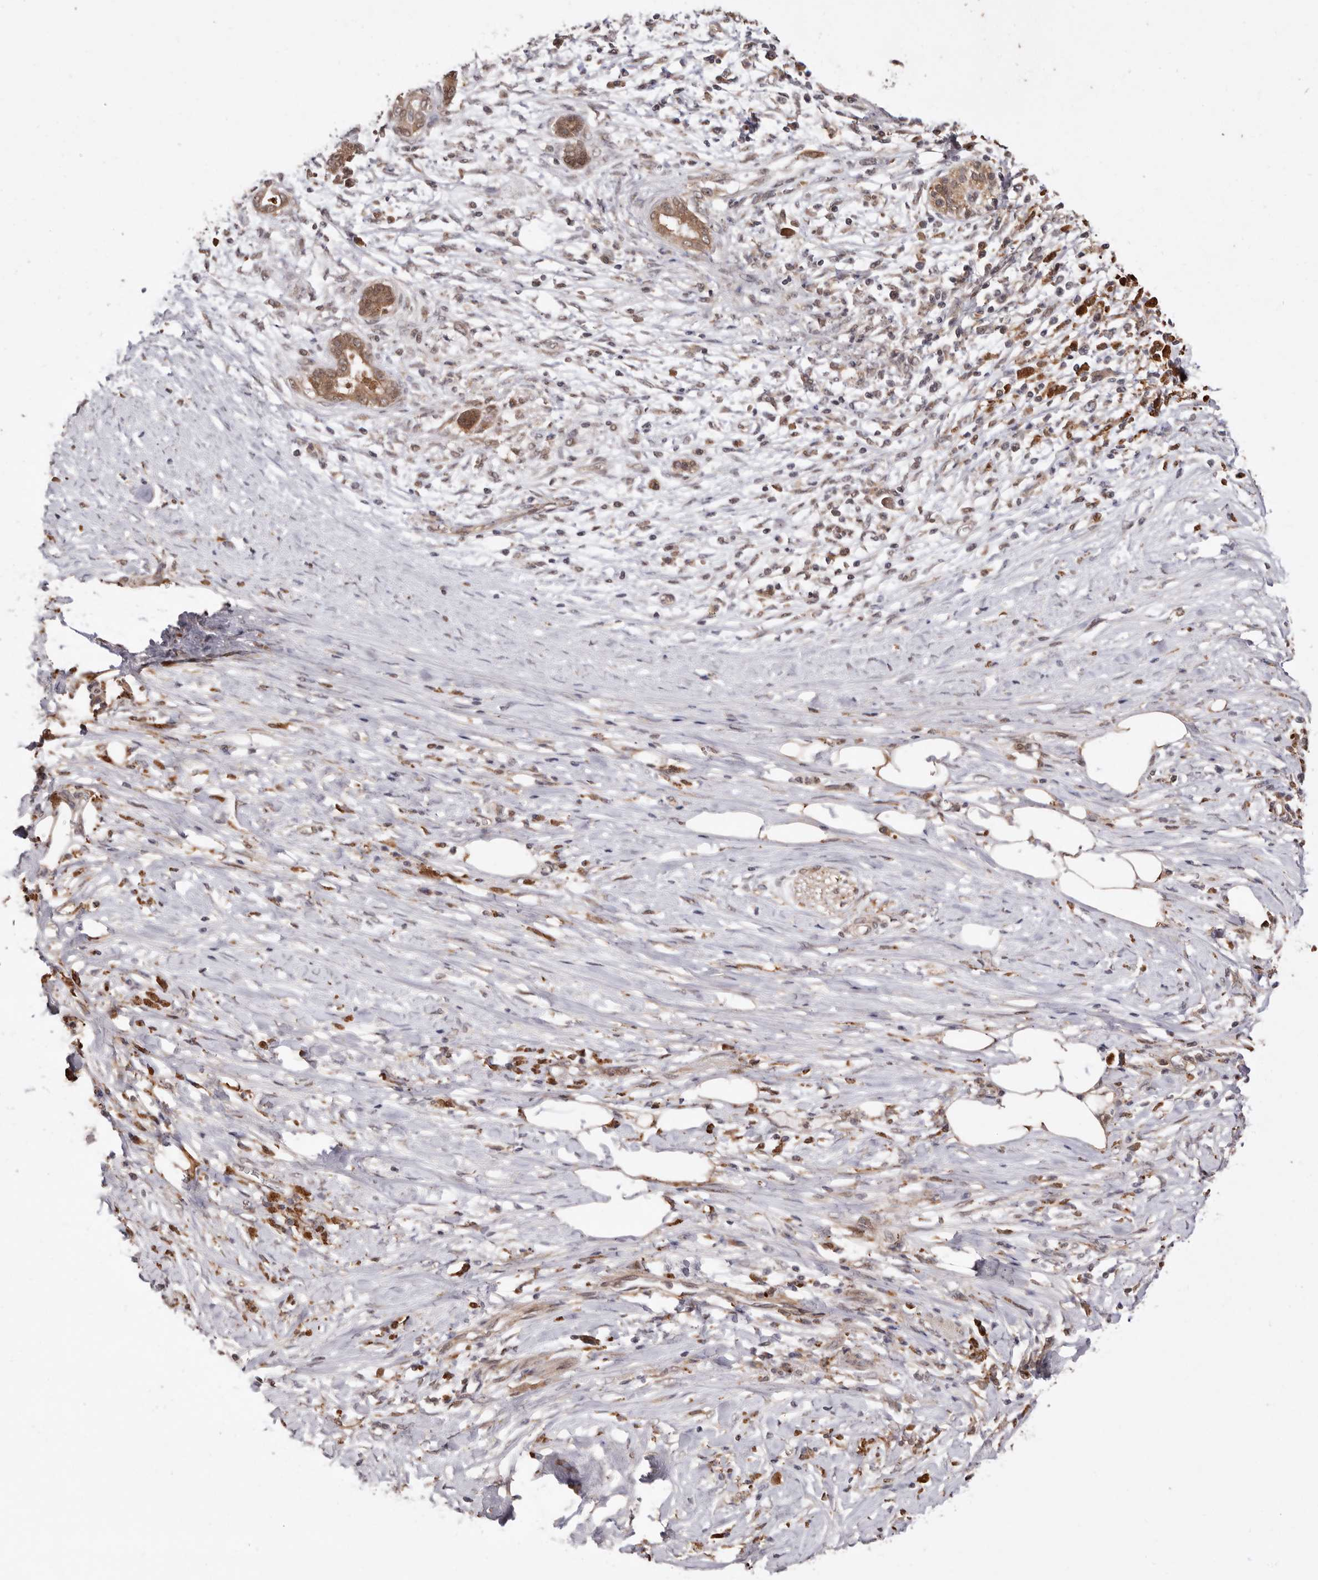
{"staining": {"intensity": "moderate", "quantity": ">75%", "location": "cytoplasmic/membranous,nuclear"}, "tissue": "pancreatic cancer", "cell_type": "Tumor cells", "image_type": "cancer", "snomed": [{"axis": "morphology", "description": "Adenocarcinoma, NOS"}, {"axis": "topography", "description": "Pancreas"}], "caption": "IHC staining of pancreatic cancer, which demonstrates medium levels of moderate cytoplasmic/membranous and nuclear positivity in about >75% of tumor cells indicating moderate cytoplasmic/membranous and nuclear protein positivity. The staining was performed using DAB (brown) for protein detection and nuclei were counterstained in hematoxylin (blue).", "gene": "RSPO2", "patient": {"sex": "male", "age": 58}}